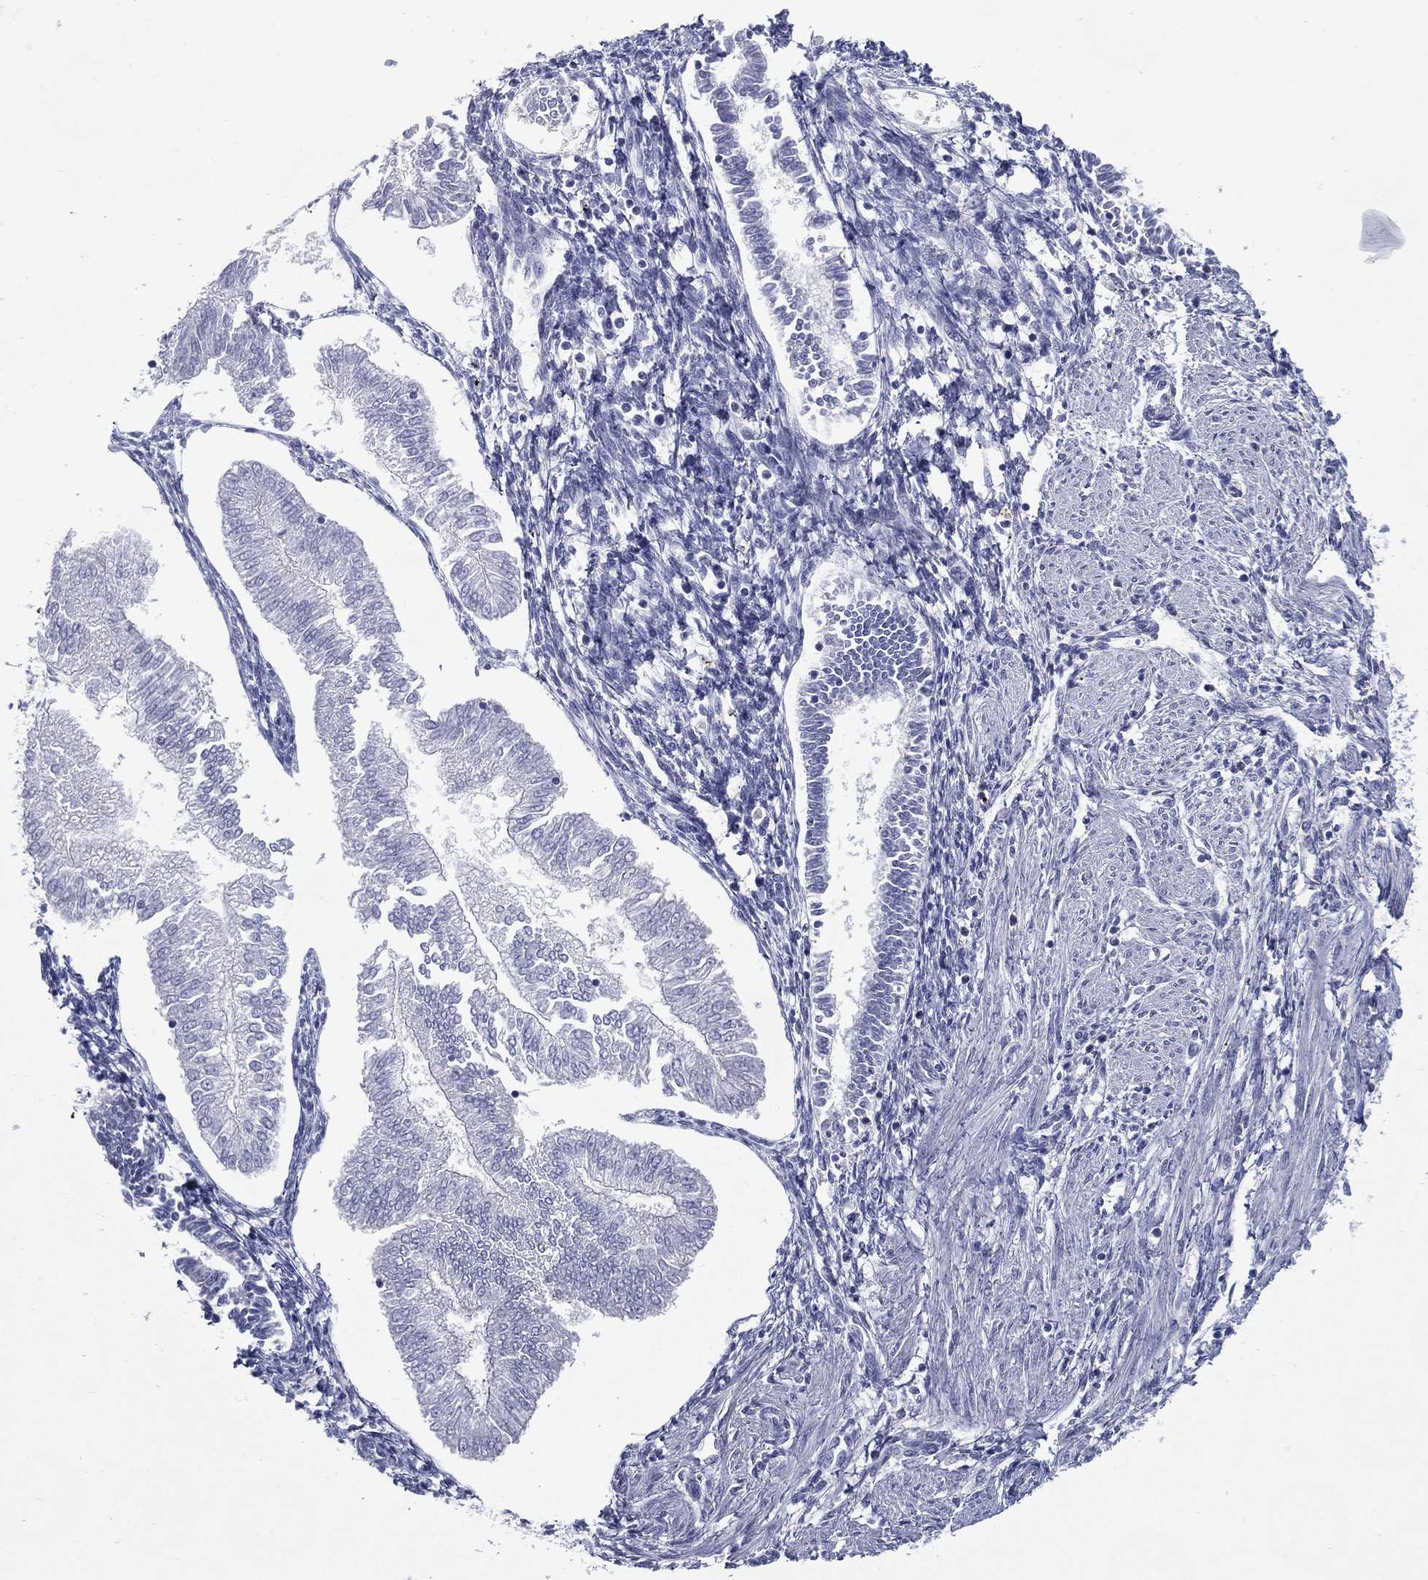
{"staining": {"intensity": "negative", "quantity": "none", "location": "none"}, "tissue": "endometrial cancer", "cell_type": "Tumor cells", "image_type": "cancer", "snomed": [{"axis": "morphology", "description": "Adenocarcinoma, NOS"}, {"axis": "topography", "description": "Endometrium"}], "caption": "Immunohistochemical staining of human endometrial cancer displays no significant positivity in tumor cells. (DAB (3,3'-diaminobenzidine) immunohistochemistry visualized using brightfield microscopy, high magnification).", "gene": "C19orf18", "patient": {"sex": "female", "age": 53}}